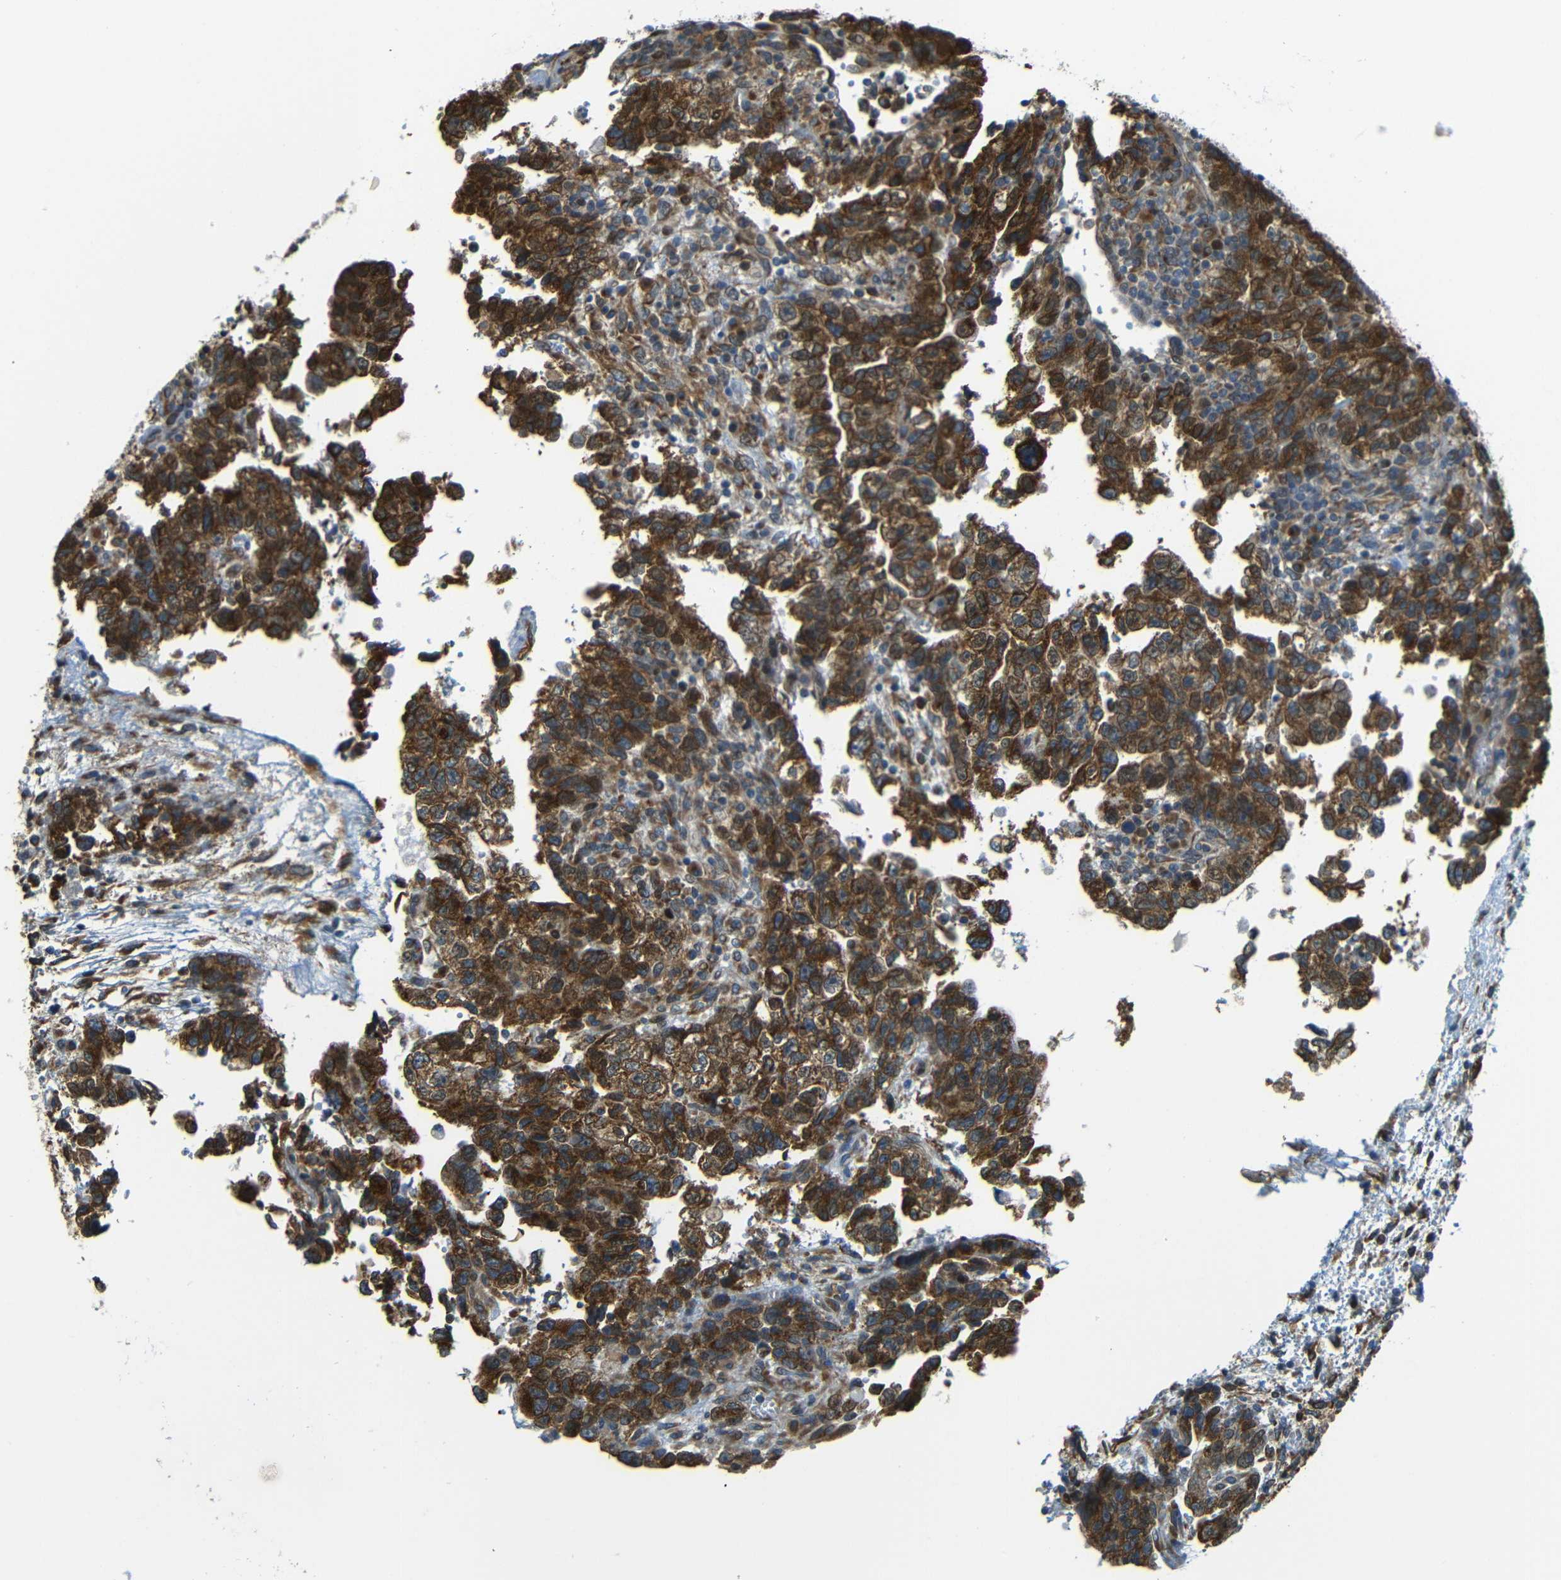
{"staining": {"intensity": "strong", "quantity": ">75%", "location": "cytoplasmic/membranous"}, "tissue": "testis cancer", "cell_type": "Tumor cells", "image_type": "cancer", "snomed": [{"axis": "morphology", "description": "Carcinoma, Embryonal, NOS"}, {"axis": "topography", "description": "Testis"}], "caption": "Embryonal carcinoma (testis) tissue demonstrates strong cytoplasmic/membranous expression in about >75% of tumor cells, visualized by immunohistochemistry.", "gene": "VAPB", "patient": {"sex": "male", "age": 36}}